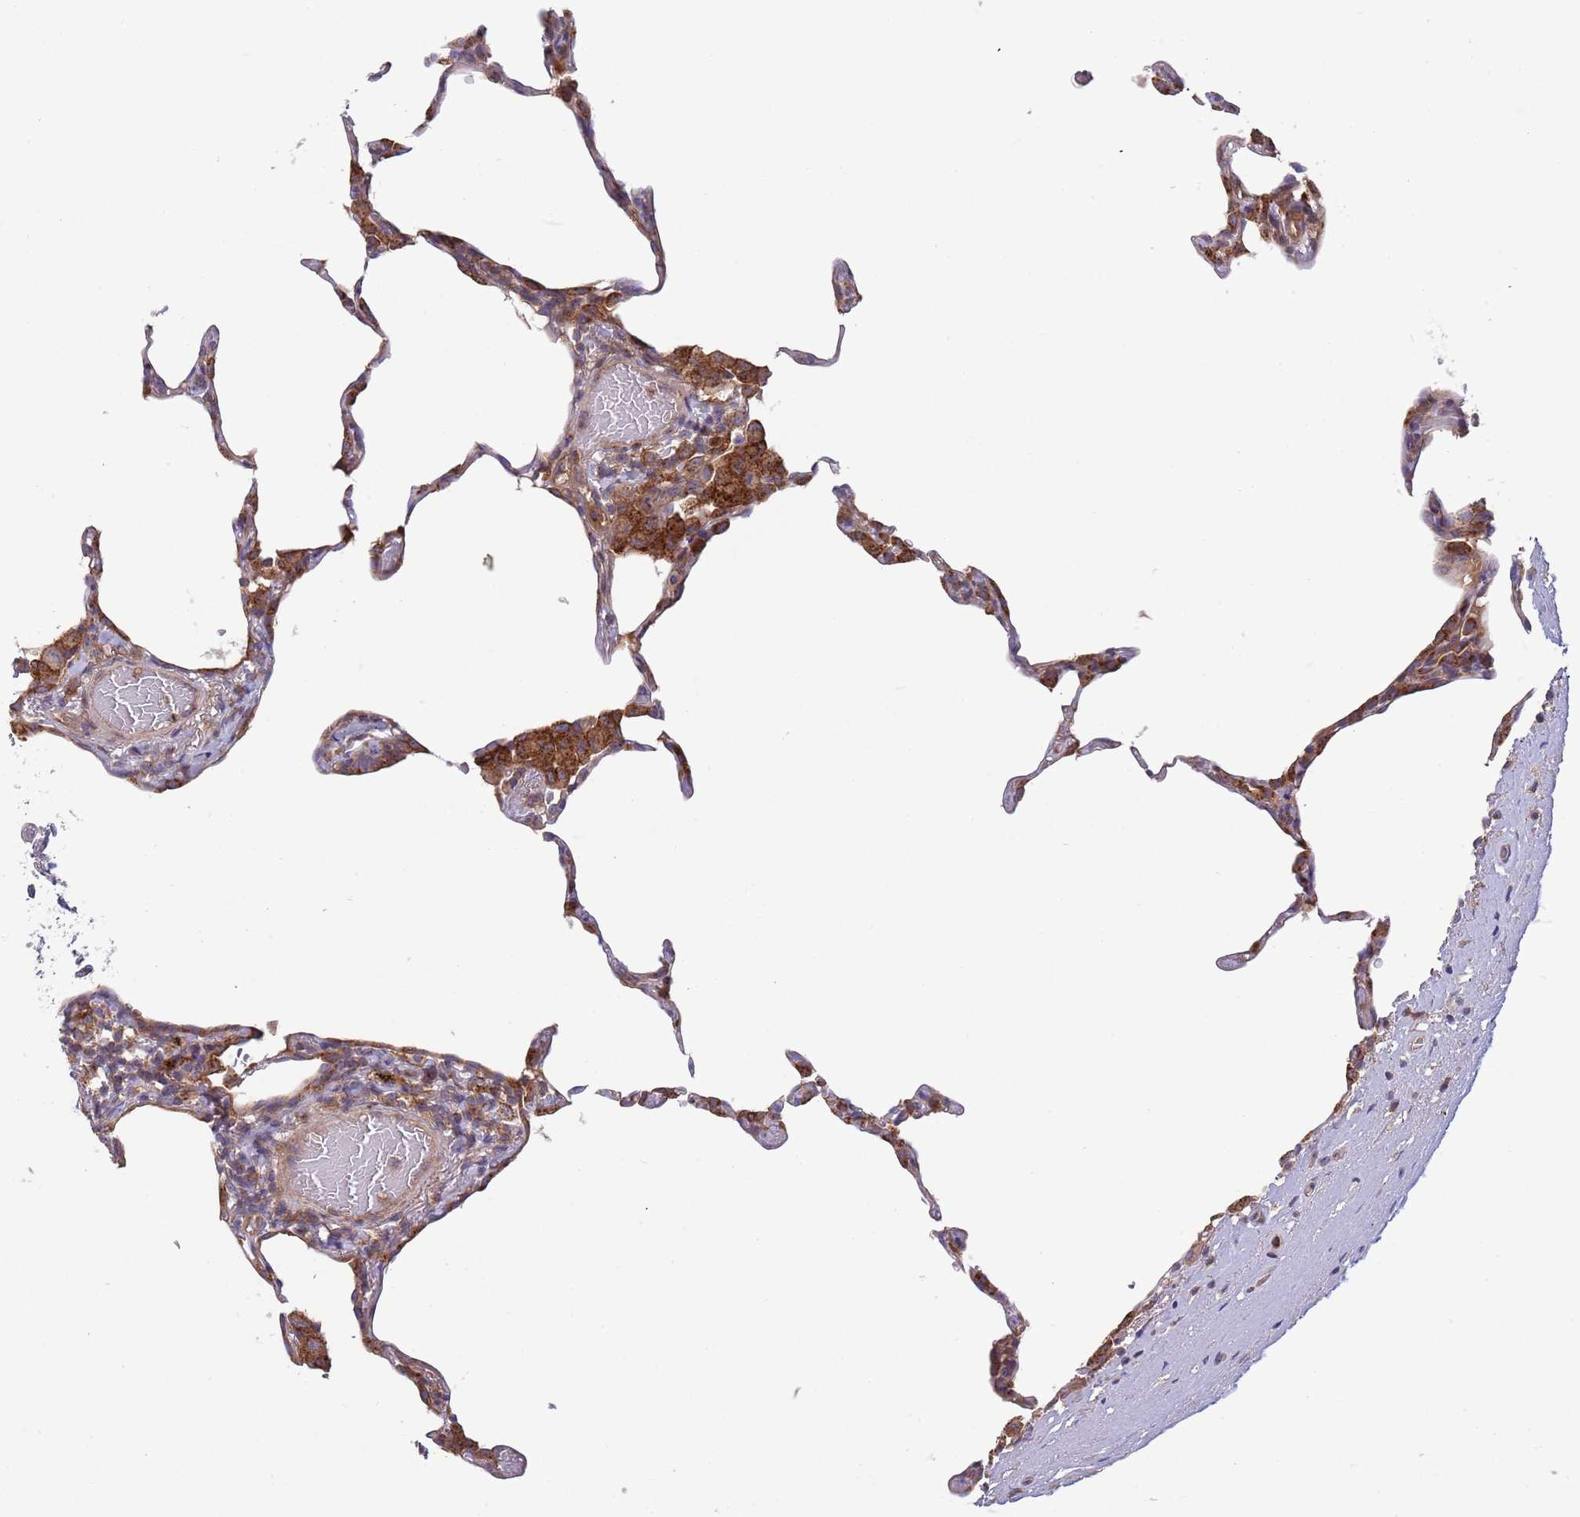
{"staining": {"intensity": "moderate", "quantity": "<25%", "location": "cytoplasmic/membranous"}, "tissue": "lung", "cell_type": "Alveolar cells", "image_type": "normal", "snomed": [{"axis": "morphology", "description": "Normal tissue, NOS"}, {"axis": "topography", "description": "Lung"}], "caption": "Brown immunohistochemical staining in normal human lung demonstrates moderate cytoplasmic/membranous expression in approximately <25% of alveolar cells.", "gene": "BTBD7", "patient": {"sex": "female", "age": 57}}